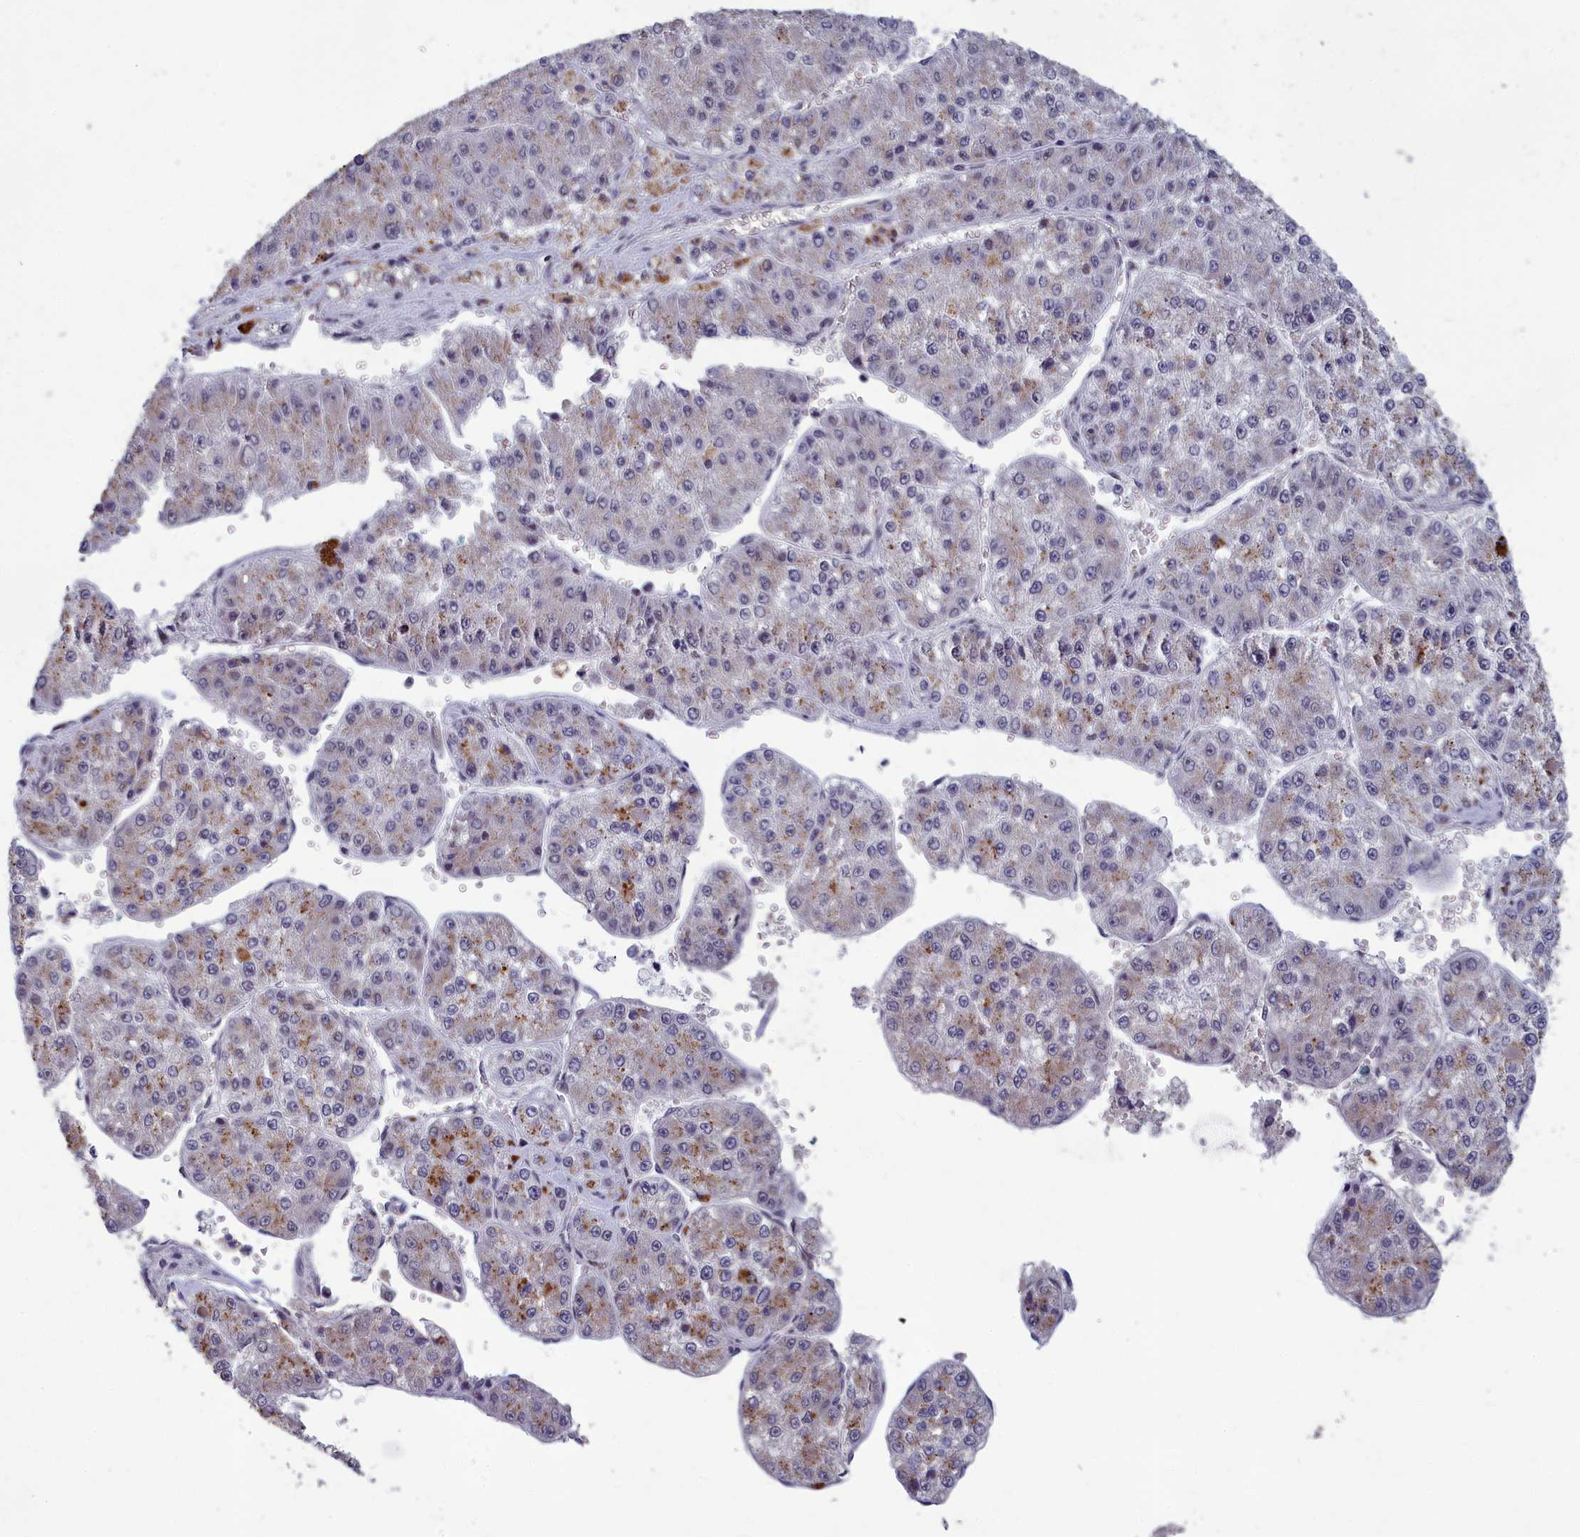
{"staining": {"intensity": "moderate", "quantity": "<25%", "location": "cytoplasmic/membranous"}, "tissue": "liver cancer", "cell_type": "Tumor cells", "image_type": "cancer", "snomed": [{"axis": "morphology", "description": "Carcinoma, Hepatocellular, NOS"}, {"axis": "topography", "description": "Liver"}], "caption": "A brown stain shows moderate cytoplasmic/membranous positivity of a protein in human liver cancer tumor cells. The protein of interest is stained brown, and the nuclei are stained in blue (DAB IHC with brightfield microscopy, high magnification).", "gene": "MT-CO3", "patient": {"sex": "female", "age": 73}}